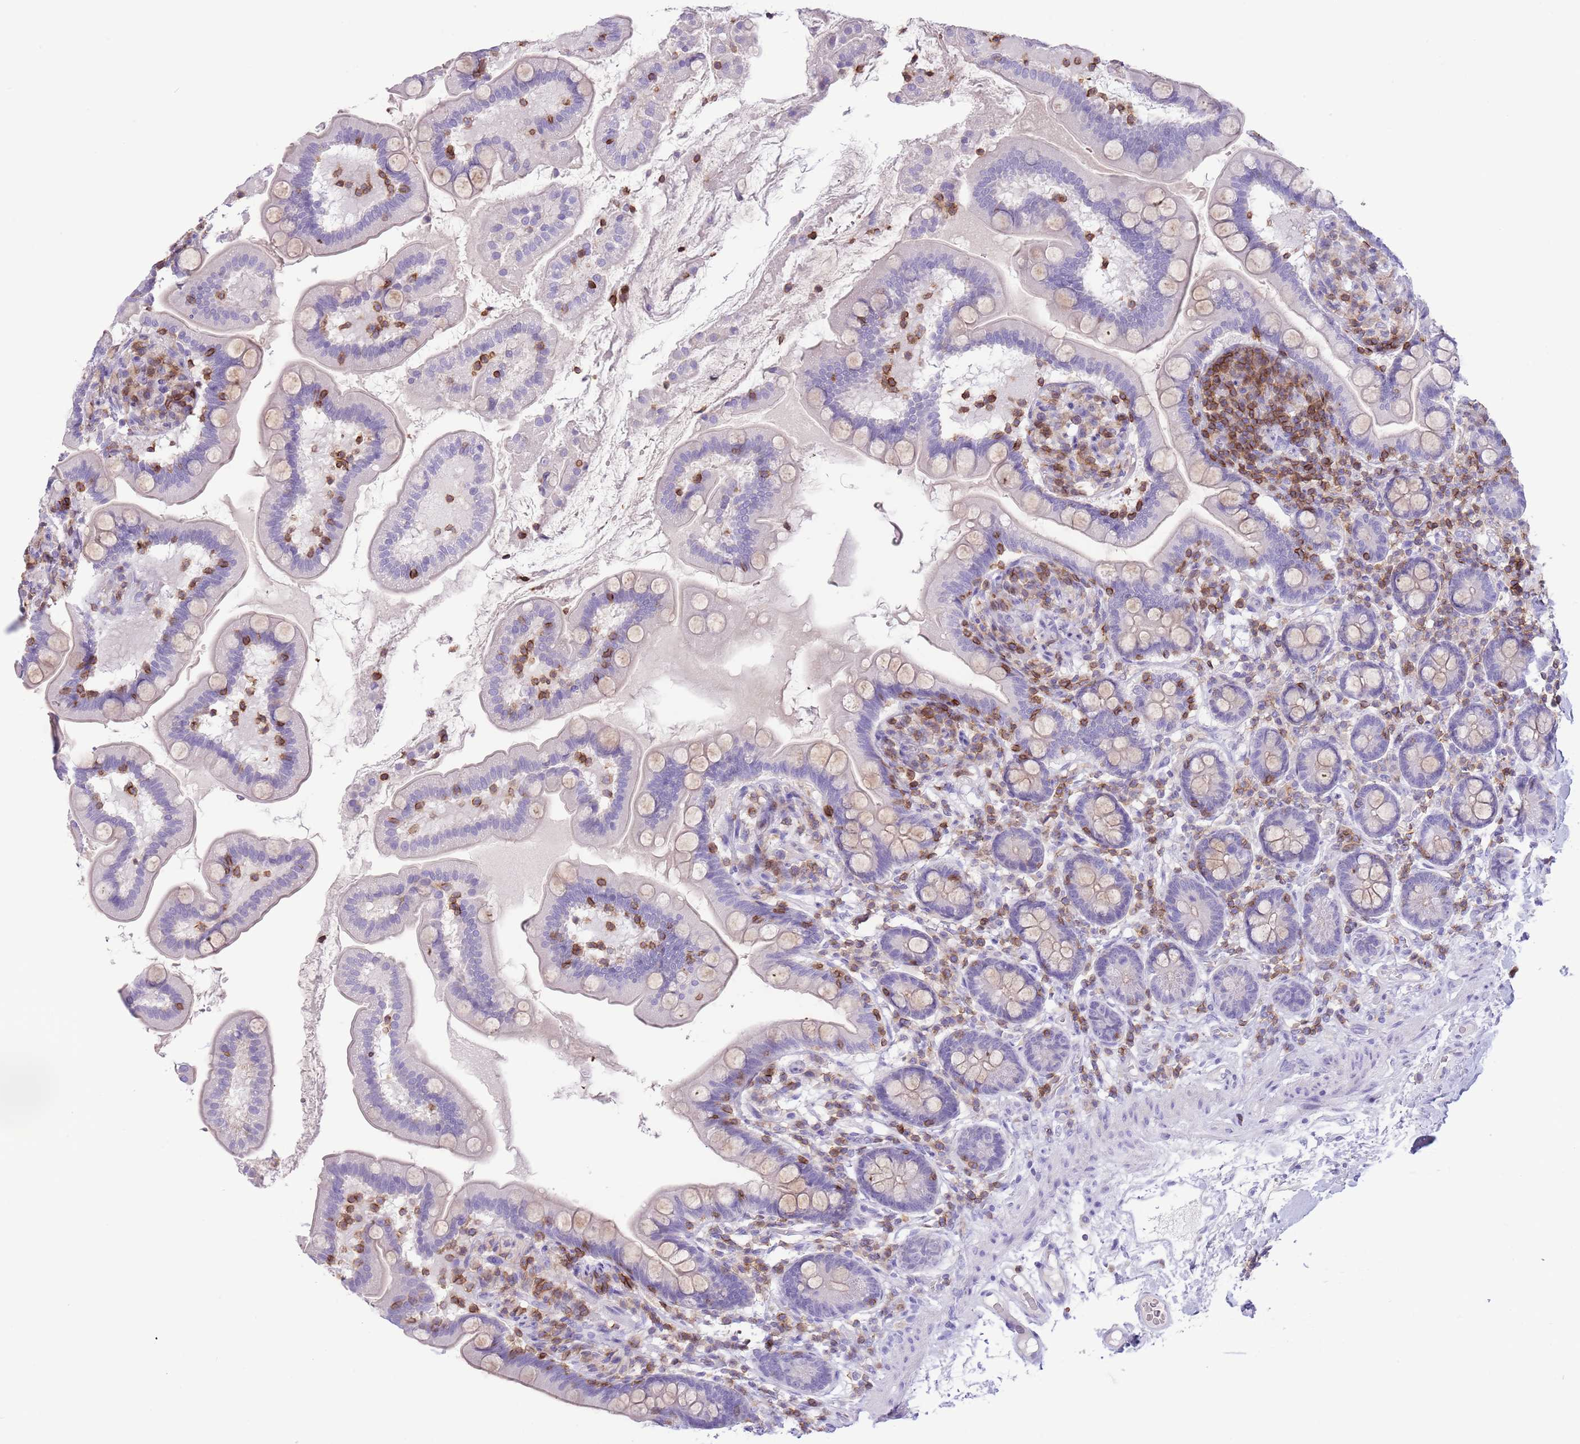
{"staining": {"intensity": "negative", "quantity": "none", "location": "none"}, "tissue": "small intestine", "cell_type": "Glandular cells", "image_type": "normal", "snomed": [{"axis": "morphology", "description": "Normal tissue, NOS"}, {"axis": "topography", "description": "Small intestine"}], "caption": "Glandular cells show no significant protein positivity in benign small intestine. (DAB (3,3'-diaminobenzidine) IHC with hematoxylin counter stain).", "gene": "OR4Q3", "patient": {"sex": "female", "age": 64}}